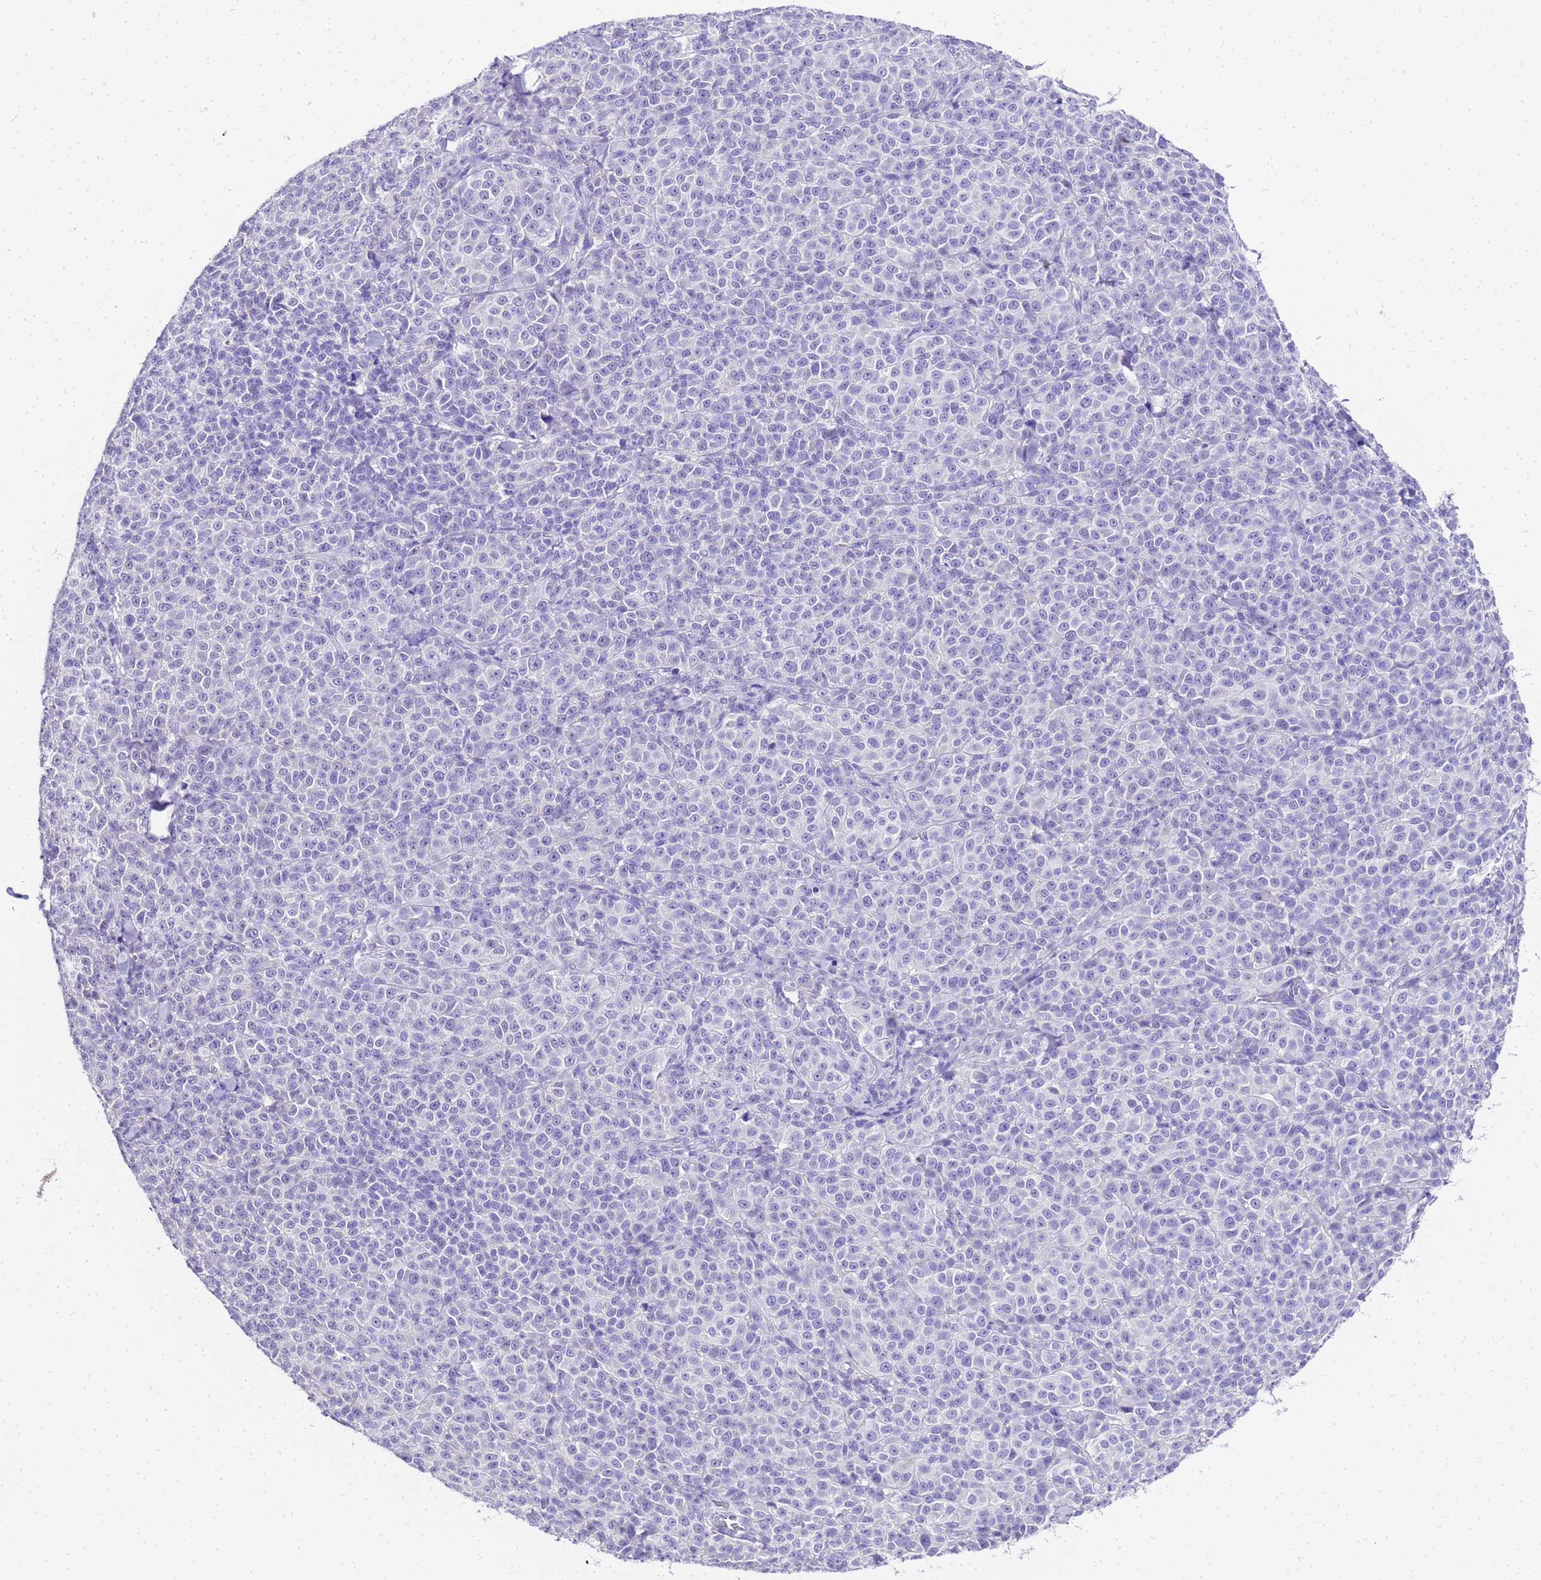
{"staining": {"intensity": "negative", "quantity": "none", "location": "none"}, "tissue": "melanoma", "cell_type": "Tumor cells", "image_type": "cancer", "snomed": [{"axis": "morphology", "description": "Normal tissue, NOS"}, {"axis": "morphology", "description": "Malignant melanoma, NOS"}, {"axis": "topography", "description": "Skin"}], "caption": "A photomicrograph of human melanoma is negative for staining in tumor cells.", "gene": "HSPB6", "patient": {"sex": "female", "age": 34}}